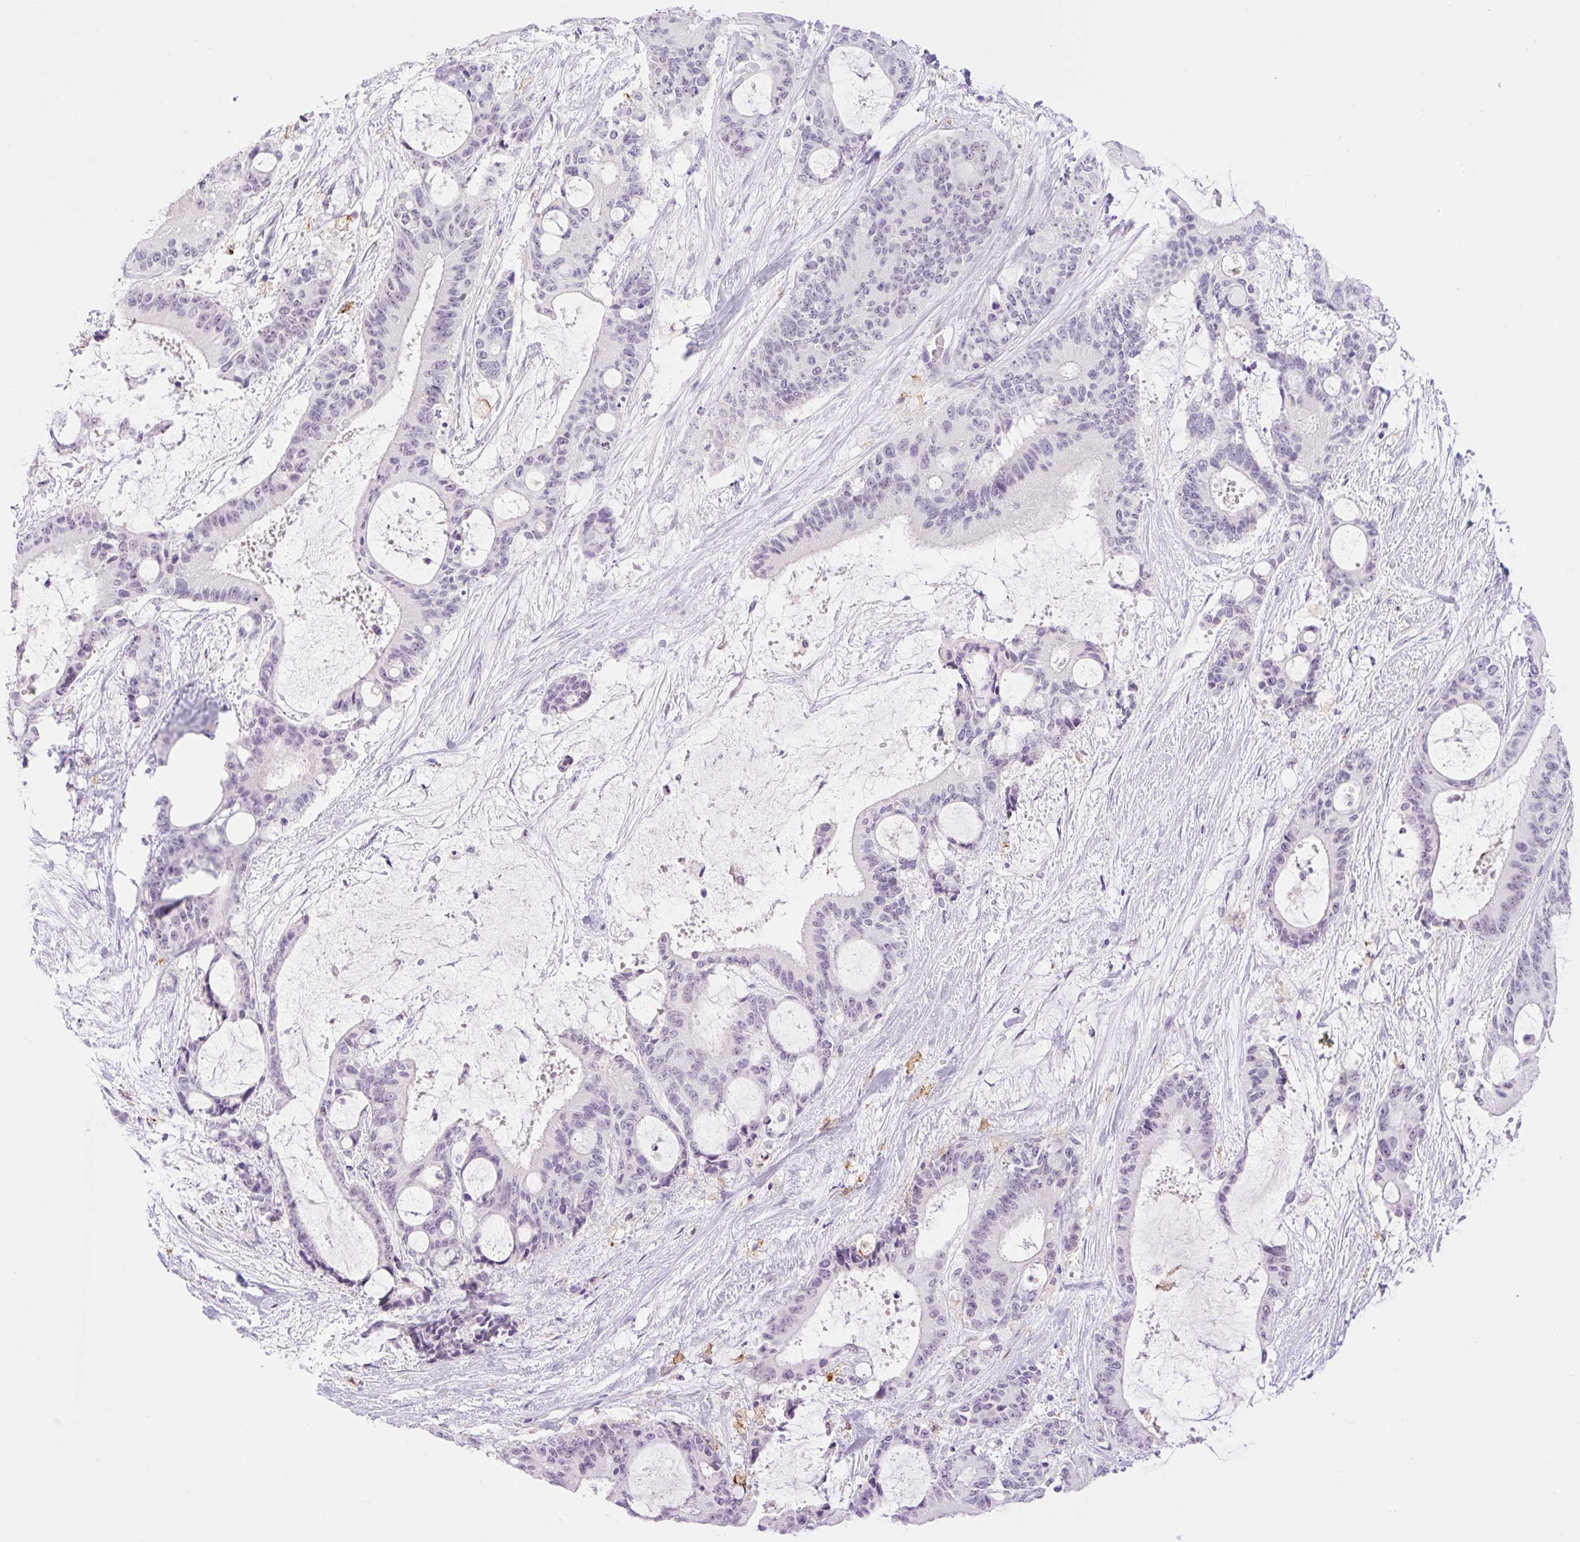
{"staining": {"intensity": "negative", "quantity": "none", "location": "none"}, "tissue": "liver cancer", "cell_type": "Tumor cells", "image_type": "cancer", "snomed": [{"axis": "morphology", "description": "Normal tissue, NOS"}, {"axis": "morphology", "description": "Cholangiocarcinoma"}, {"axis": "topography", "description": "Liver"}, {"axis": "topography", "description": "Peripheral nerve tissue"}], "caption": "IHC histopathology image of neoplastic tissue: human liver cancer (cholangiocarcinoma) stained with DAB reveals no significant protein staining in tumor cells.", "gene": "SIGLEC1", "patient": {"sex": "female", "age": 73}}